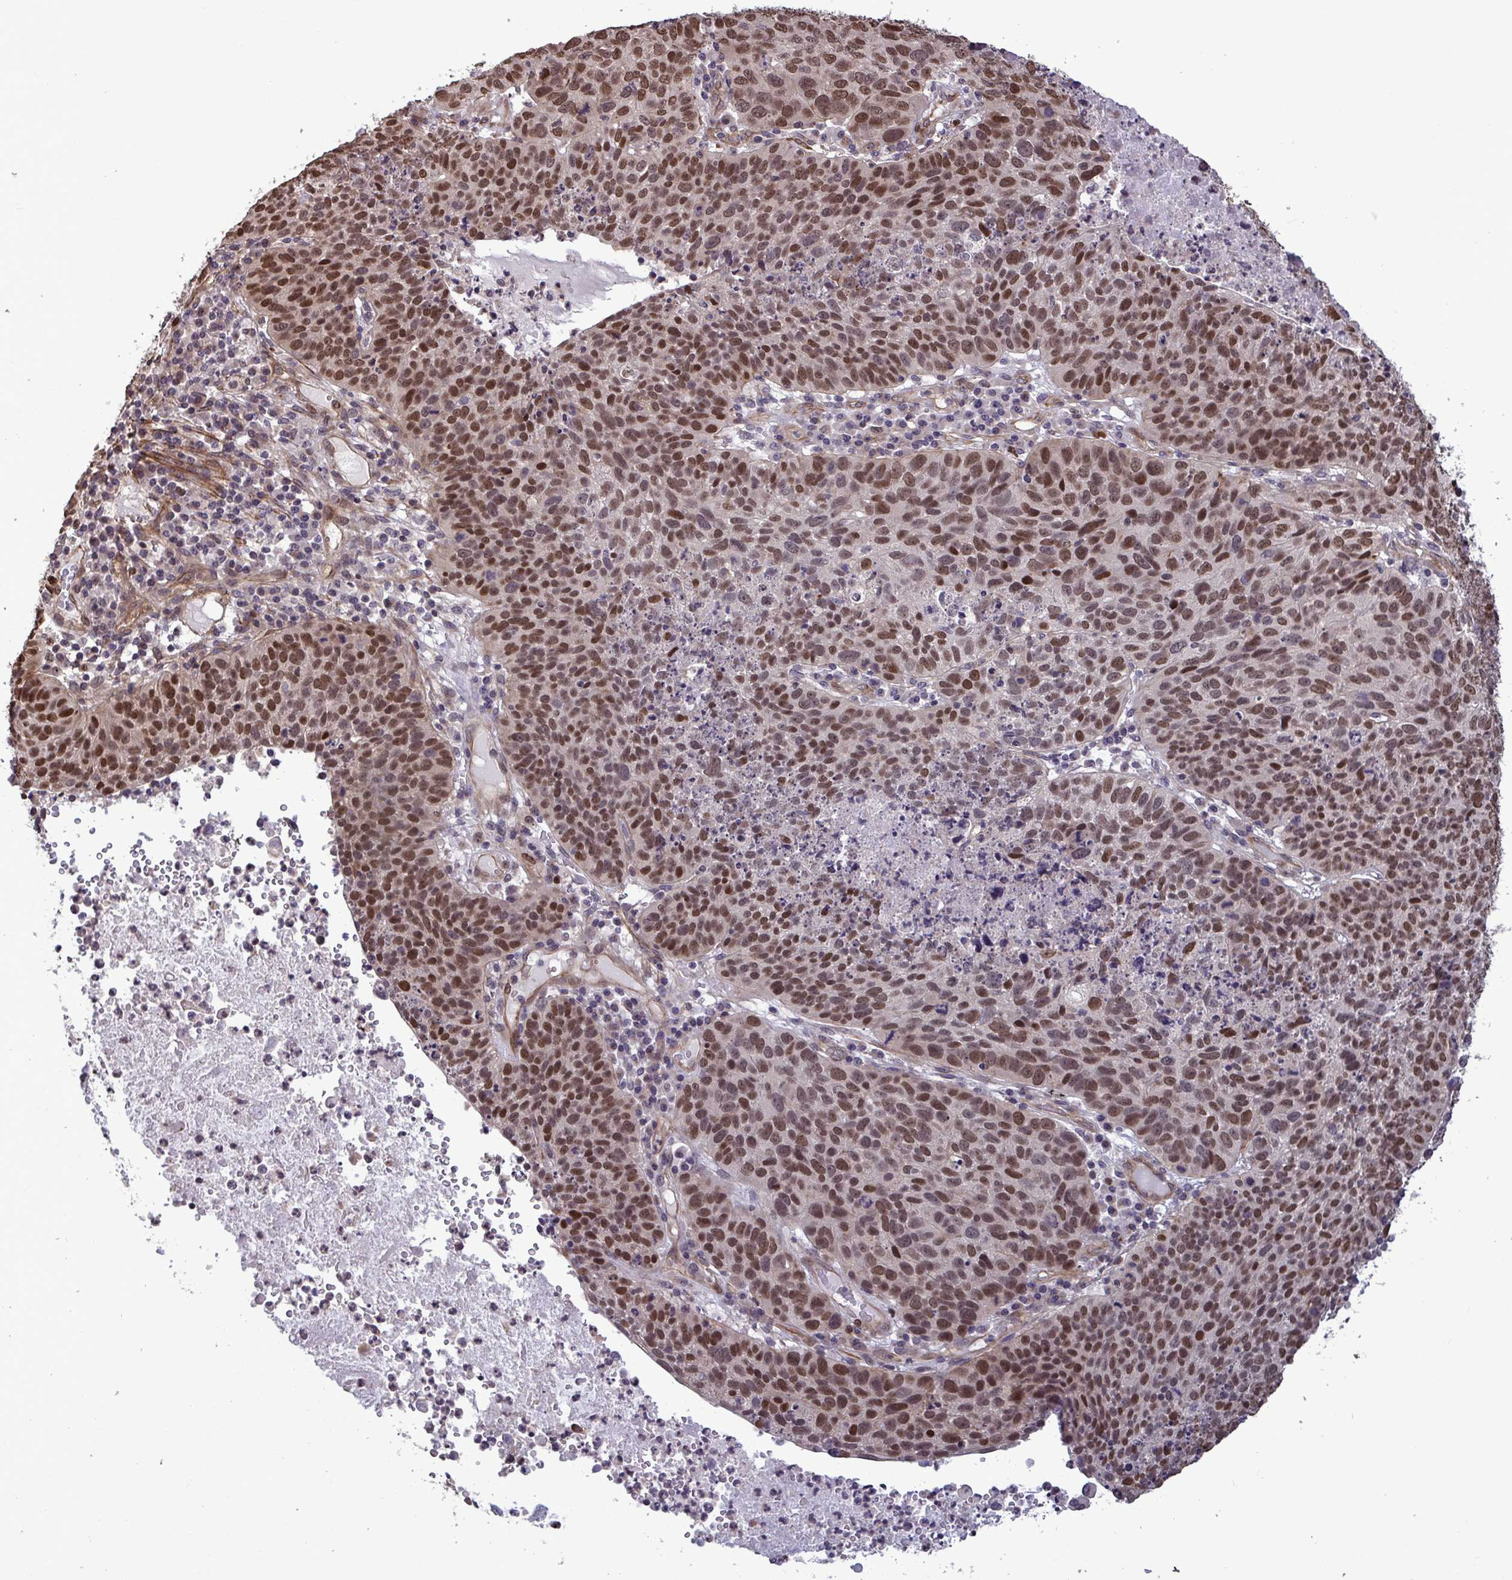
{"staining": {"intensity": "moderate", "quantity": ">75%", "location": "nuclear"}, "tissue": "lung cancer", "cell_type": "Tumor cells", "image_type": "cancer", "snomed": [{"axis": "morphology", "description": "Squamous cell carcinoma, NOS"}, {"axis": "topography", "description": "Lung"}], "caption": "Protein staining of squamous cell carcinoma (lung) tissue reveals moderate nuclear positivity in about >75% of tumor cells. The staining was performed using DAB (3,3'-diaminobenzidine) to visualize the protein expression in brown, while the nuclei were stained in blue with hematoxylin (Magnification: 20x).", "gene": "IPO5", "patient": {"sex": "male", "age": 63}}